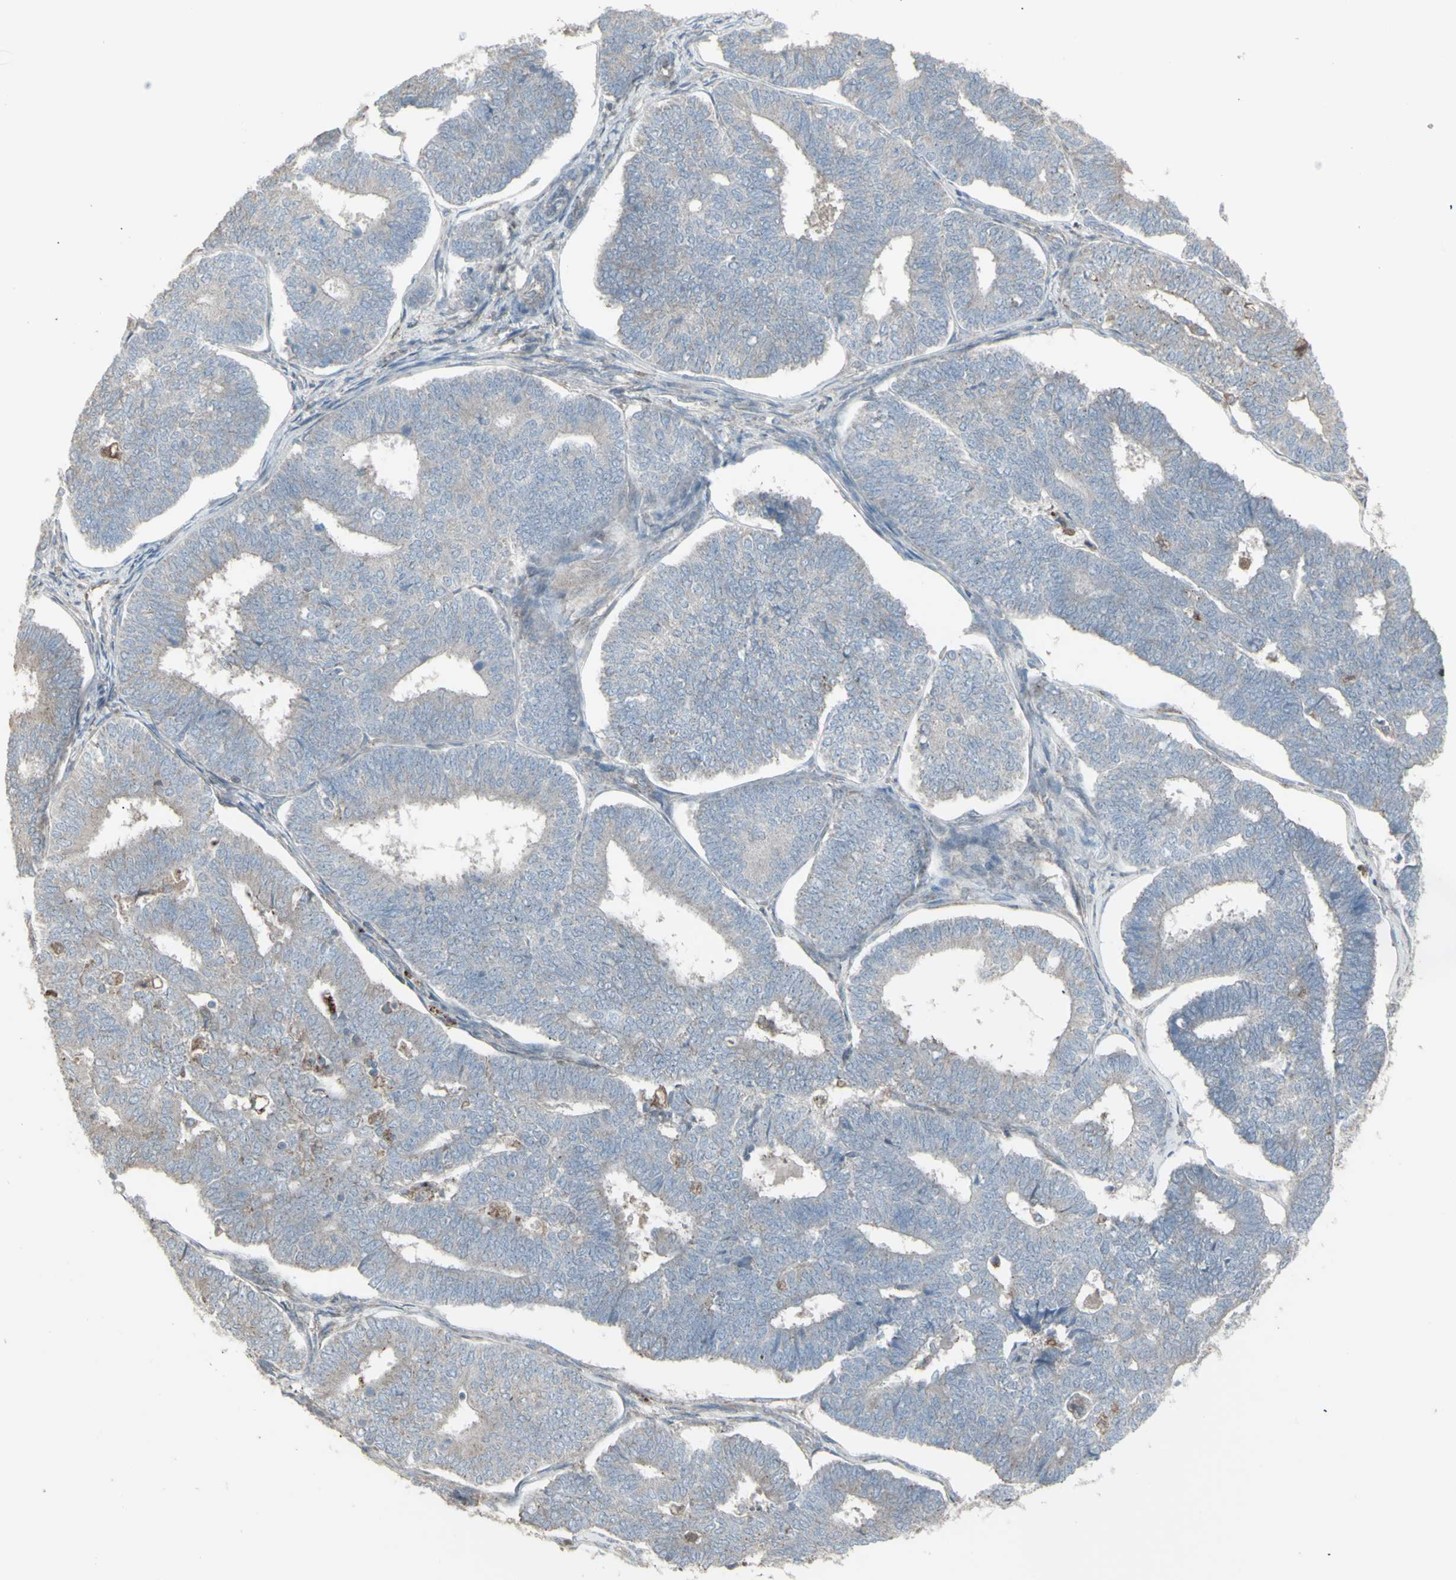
{"staining": {"intensity": "weak", "quantity": "25%-75%", "location": "cytoplasmic/membranous"}, "tissue": "endometrial cancer", "cell_type": "Tumor cells", "image_type": "cancer", "snomed": [{"axis": "morphology", "description": "Adenocarcinoma, NOS"}, {"axis": "topography", "description": "Endometrium"}], "caption": "Immunohistochemistry staining of endometrial cancer (adenocarcinoma), which reveals low levels of weak cytoplasmic/membranous staining in approximately 25%-75% of tumor cells indicating weak cytoplasmic/membranous protein expression. The staining was performed using DAB (3,3'-diaminobenzidine) (brown) for protein detection and nuclei were counterstained in hematoxylin (blue).", "gene": "RNASEL", "patient": {"sex": "female", "age": 70}}